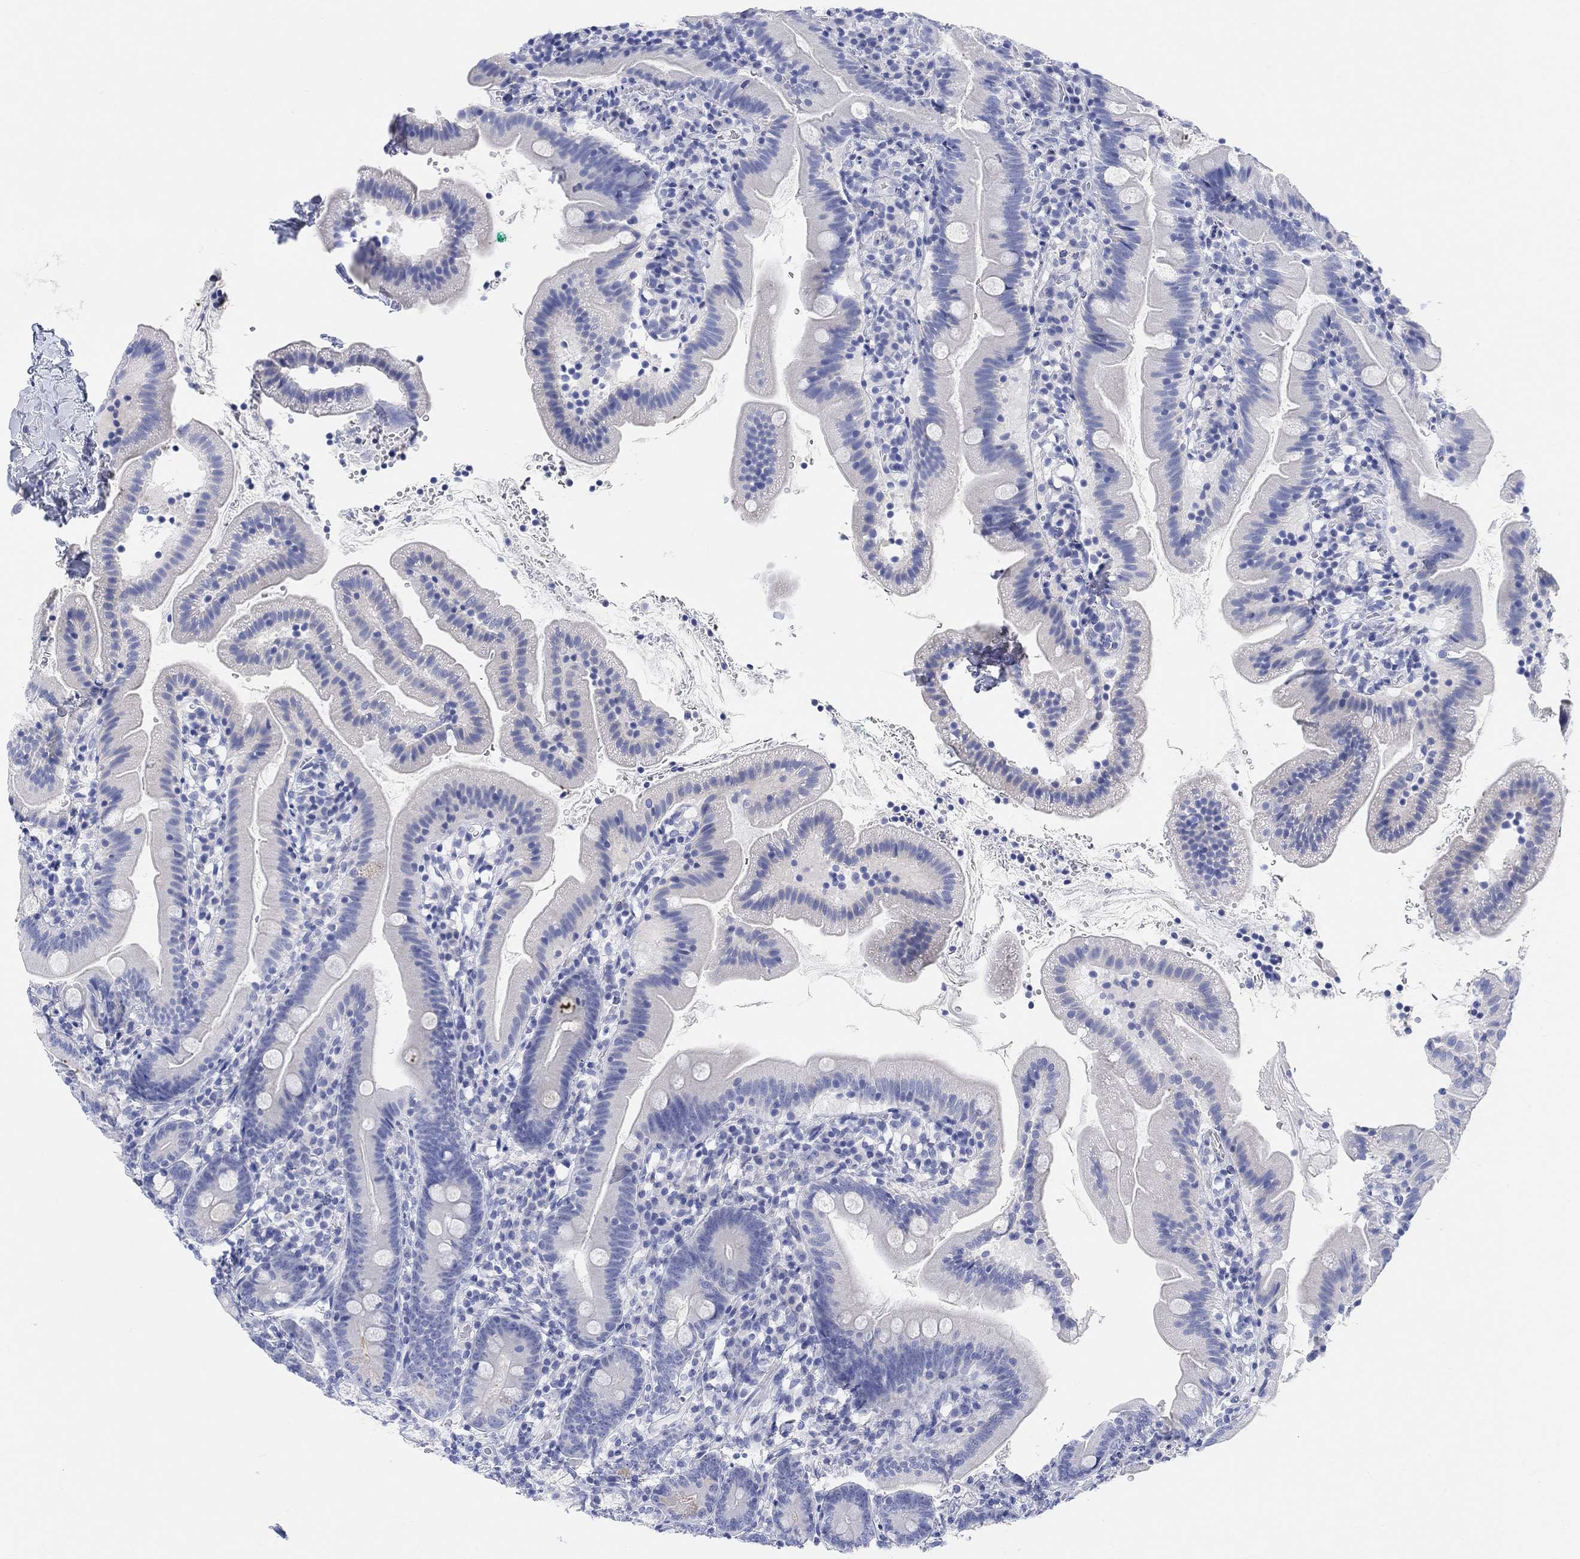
{"staining": {"intensity": "negative", "quantity": "none", "location": "none"}, "tissue": "duodenum", "cell_type": "Glandular cells", "image_type": "normal", "snomed": [{"axis": "morphology", "description": "Normal tissue, NOS"}, {"axis": "topography", "description": "Duodenum"}], "caption": "Human duodenum stained for a protein using immunohistochemistry reveals no staining in glandular cells.", "gene": "XIRP2", "patient": {"sex": "female", "age": 67}}